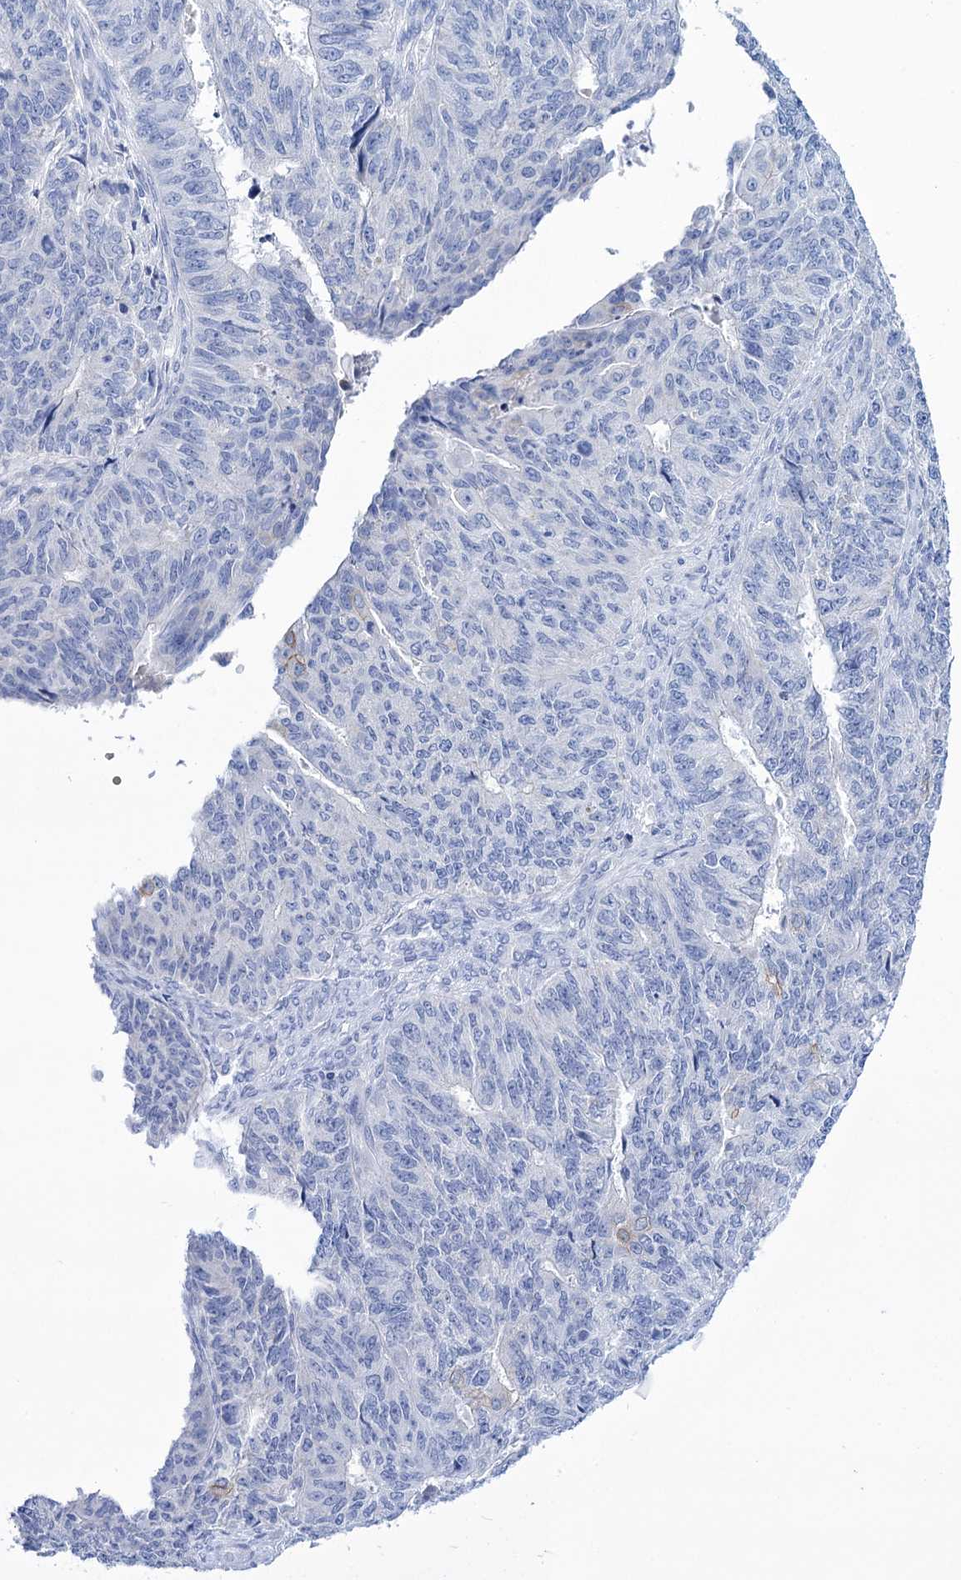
{"staining": {"intensity": "negative", "quantity": "none", "location": "none"}, "tissue": "endometrial cancer", "cell_type": "Tumor cells", "image_type": "cancer", "snomed": [{"axis": "morphology", "description": "Adenocarcinoma, NOS"}, {"axis": "topography", "description": "Endometrium"}], "caption": "IHC micrograph of neoplastic tissue: human endometrial adenocarcinoma stained with DAB (3,3'-diaminobenzidine) reveals no significant protein staining in tumor cells. (DAB (3,3'-diaminobenzidine) IHC visualized using brightfield microscopy, high magnification).", "gene": "YARS2", "patient": {"sex": "female", "age": 32}}